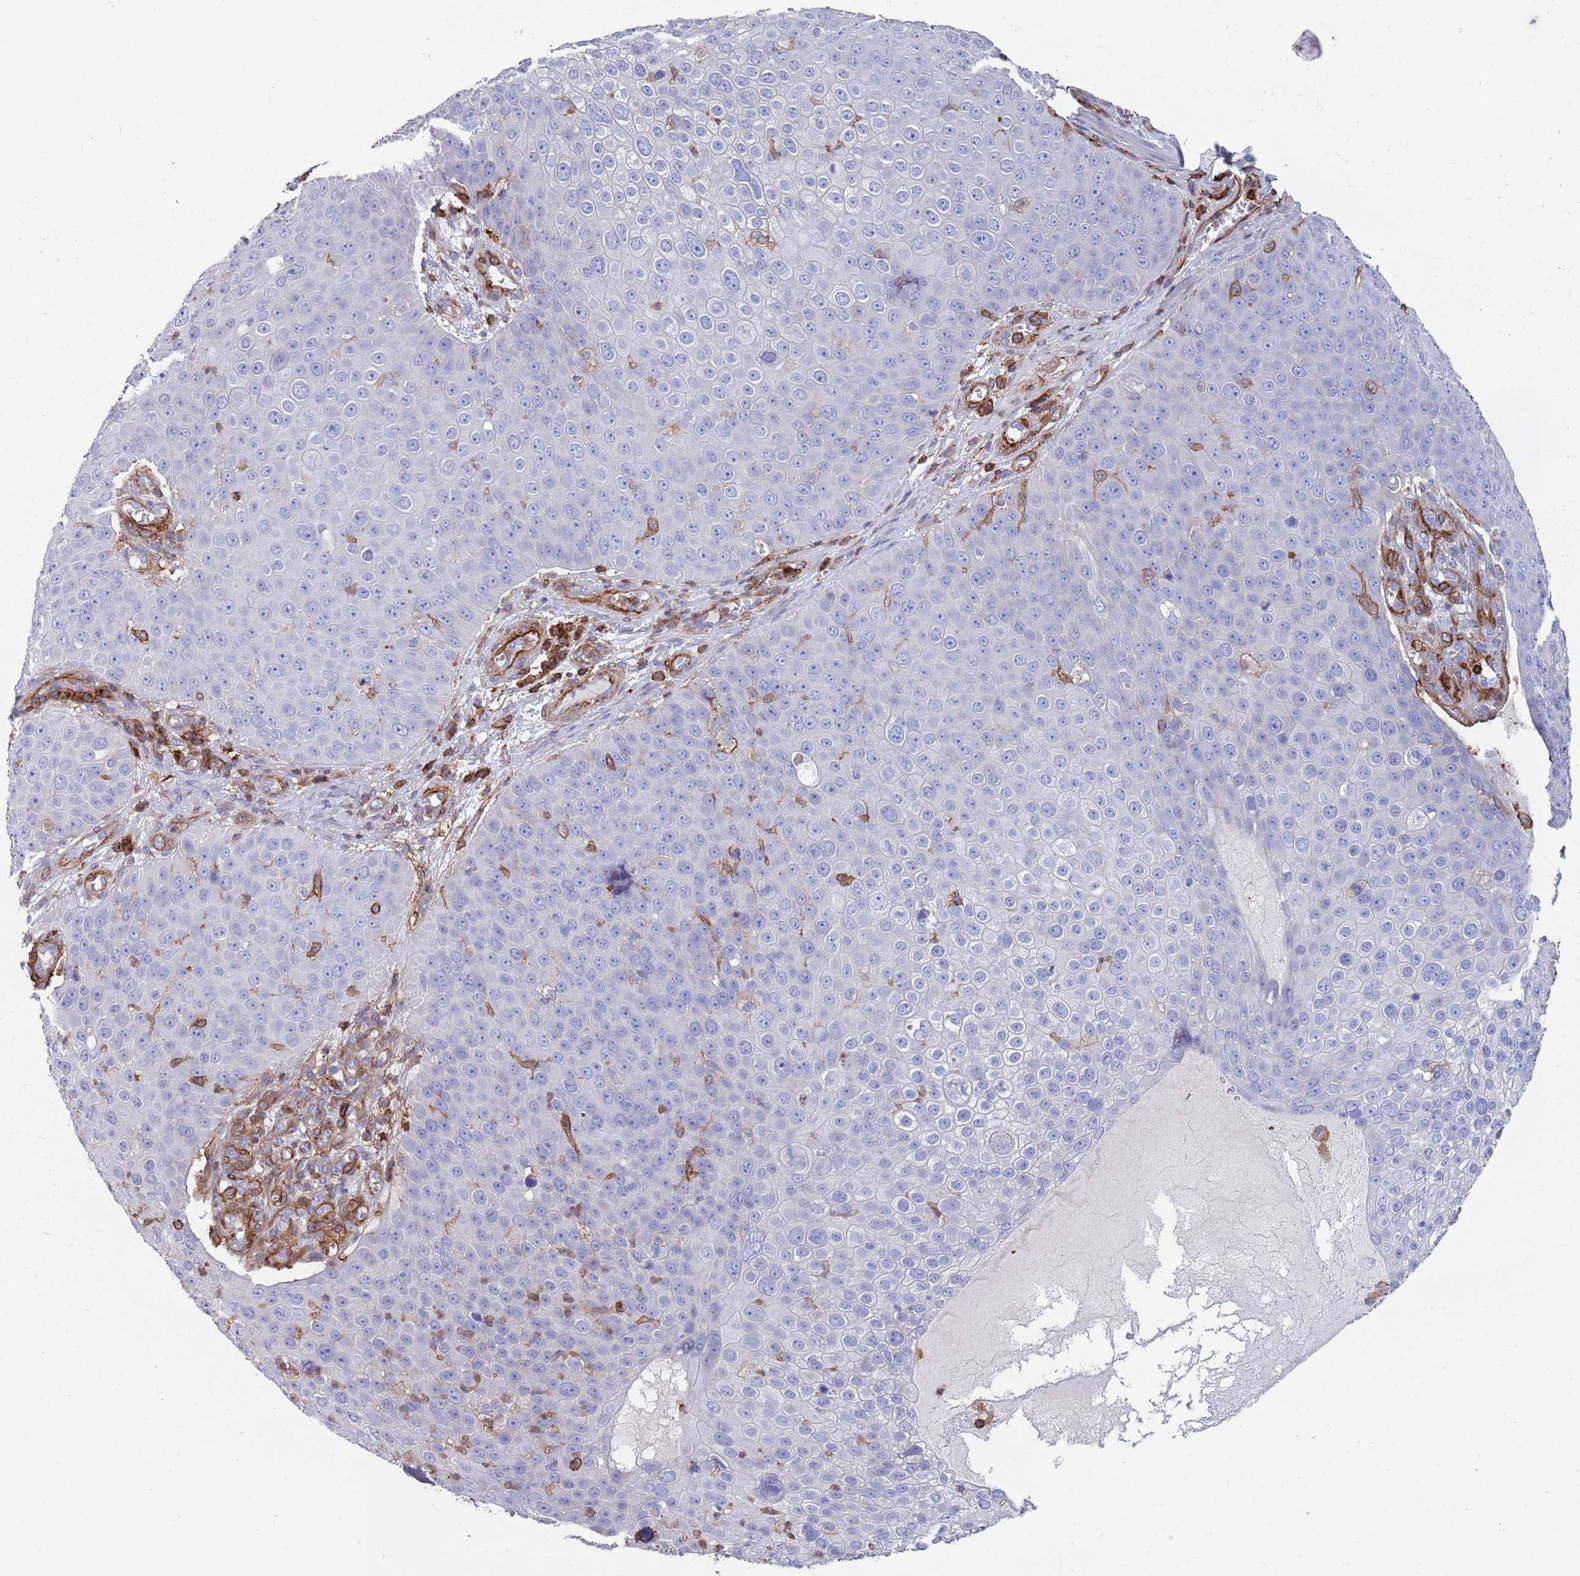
{"staining": {"intensity": "negative", "quantity": "none", "location": "none"}, "tissue": "skin cancer", "cell_type": "Tumor cells", "image_type": "cancer", "snomed": [{"axis": "morphology", "description": "Squamous cell carcinoma, NOS"}, {"axis": "topography", "description": "Skin"}], "caption": "DAB immunohistochemical staining of human skin squamous cell carcinoma displays no significant staining in tumor cells.", "gene": "RNF144A", "patient": {"sex": "male", "age": 71}}